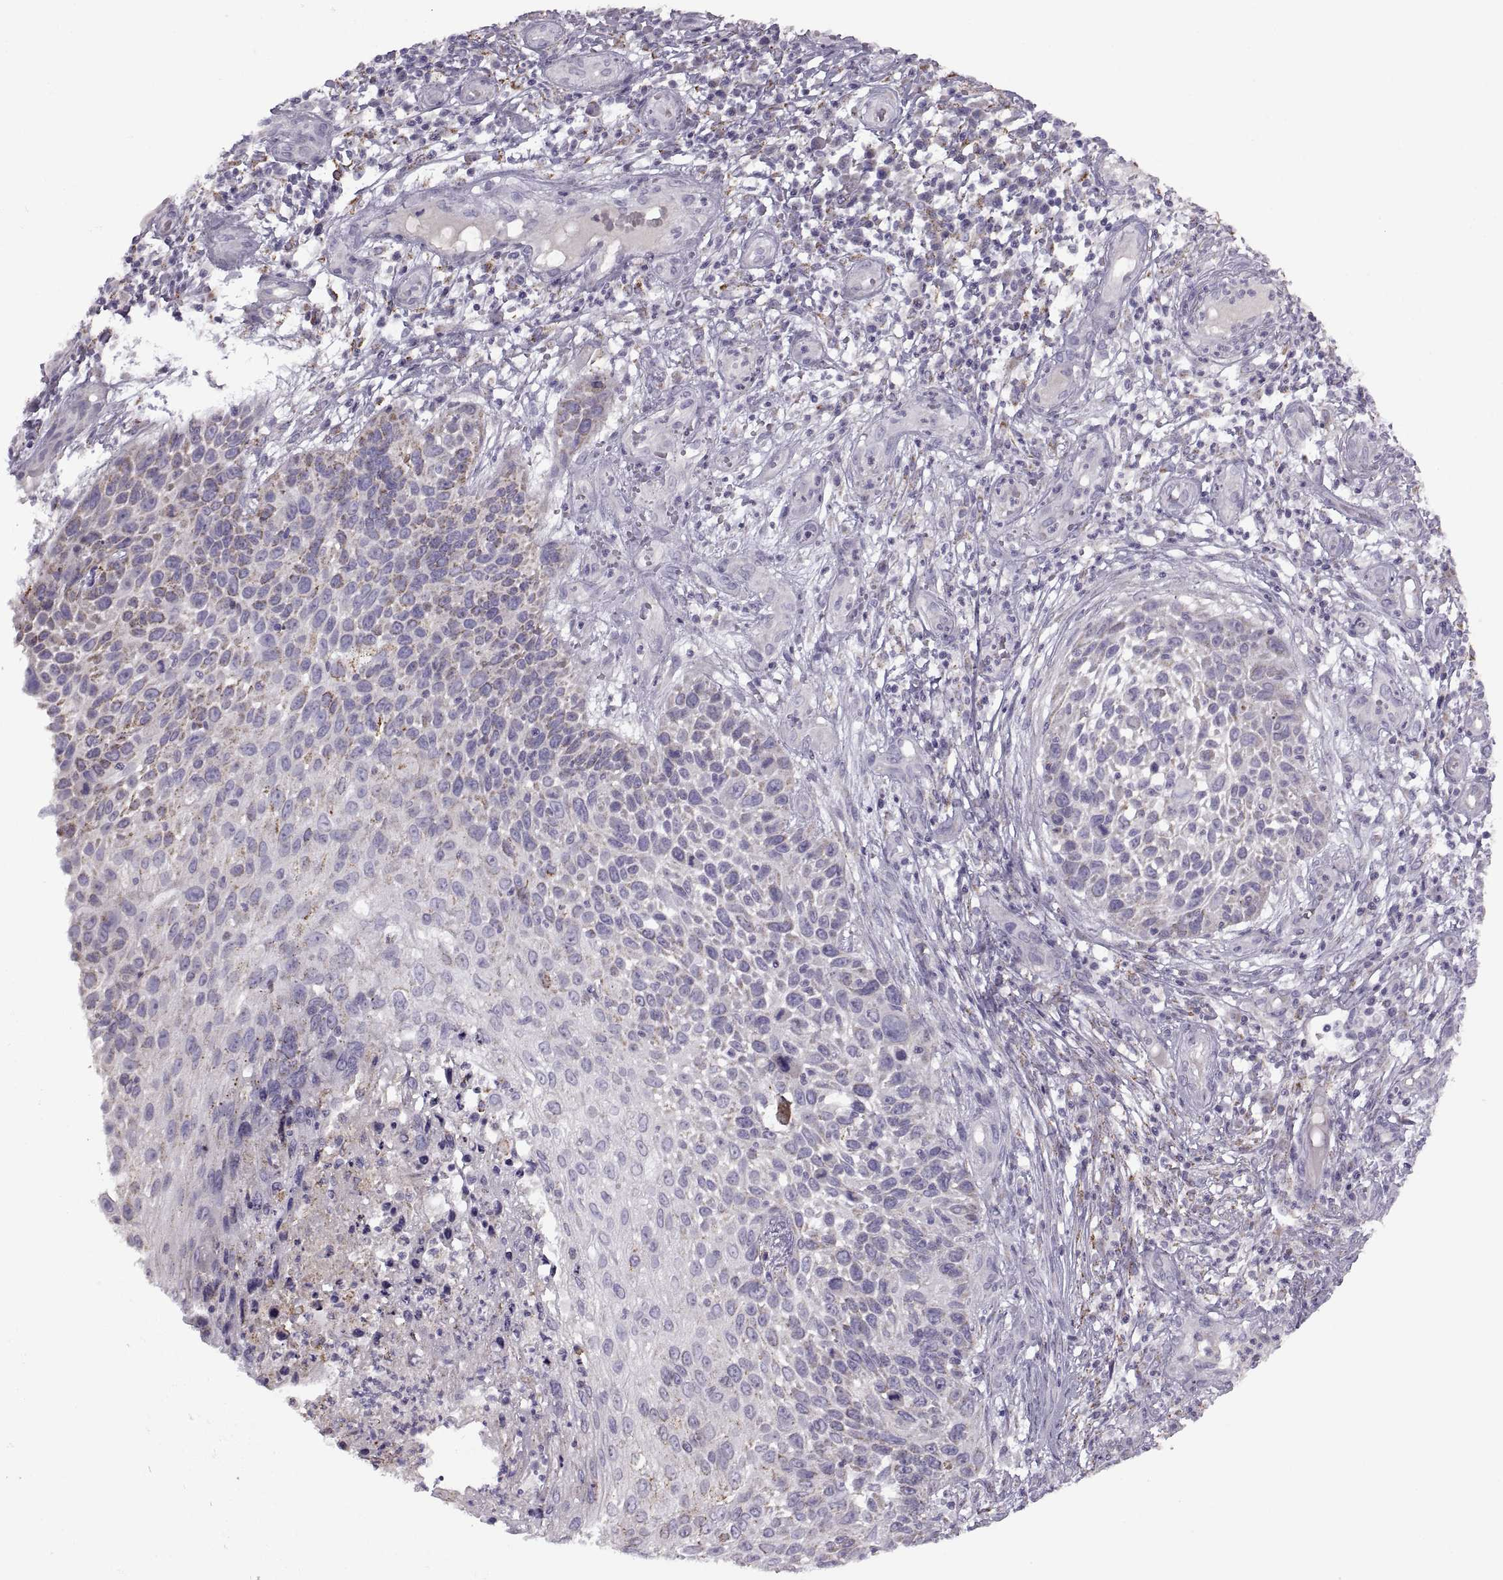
{"staining": {"intensity": "moderate", "quantity": "<25%", "location": "cytoplasmic/membranous"}, "tissue": "skin cancer", "cell_type": "Tumor cells", "image_type": "cancer", "snomed": [{"axis": "morphology", "description": "Squamous cell carcinoma, NOS"}, {"axis": "topography", "description": "Skin"}], "caption": "This histopathology image reveals immunohistochemistry staining of skin cancer, with low moderate cytoplasmic/membranous positivity in about <25% of tumor cells.", "gene": "PIERCE1", "patient": {"sex": "male", "age": 92}}